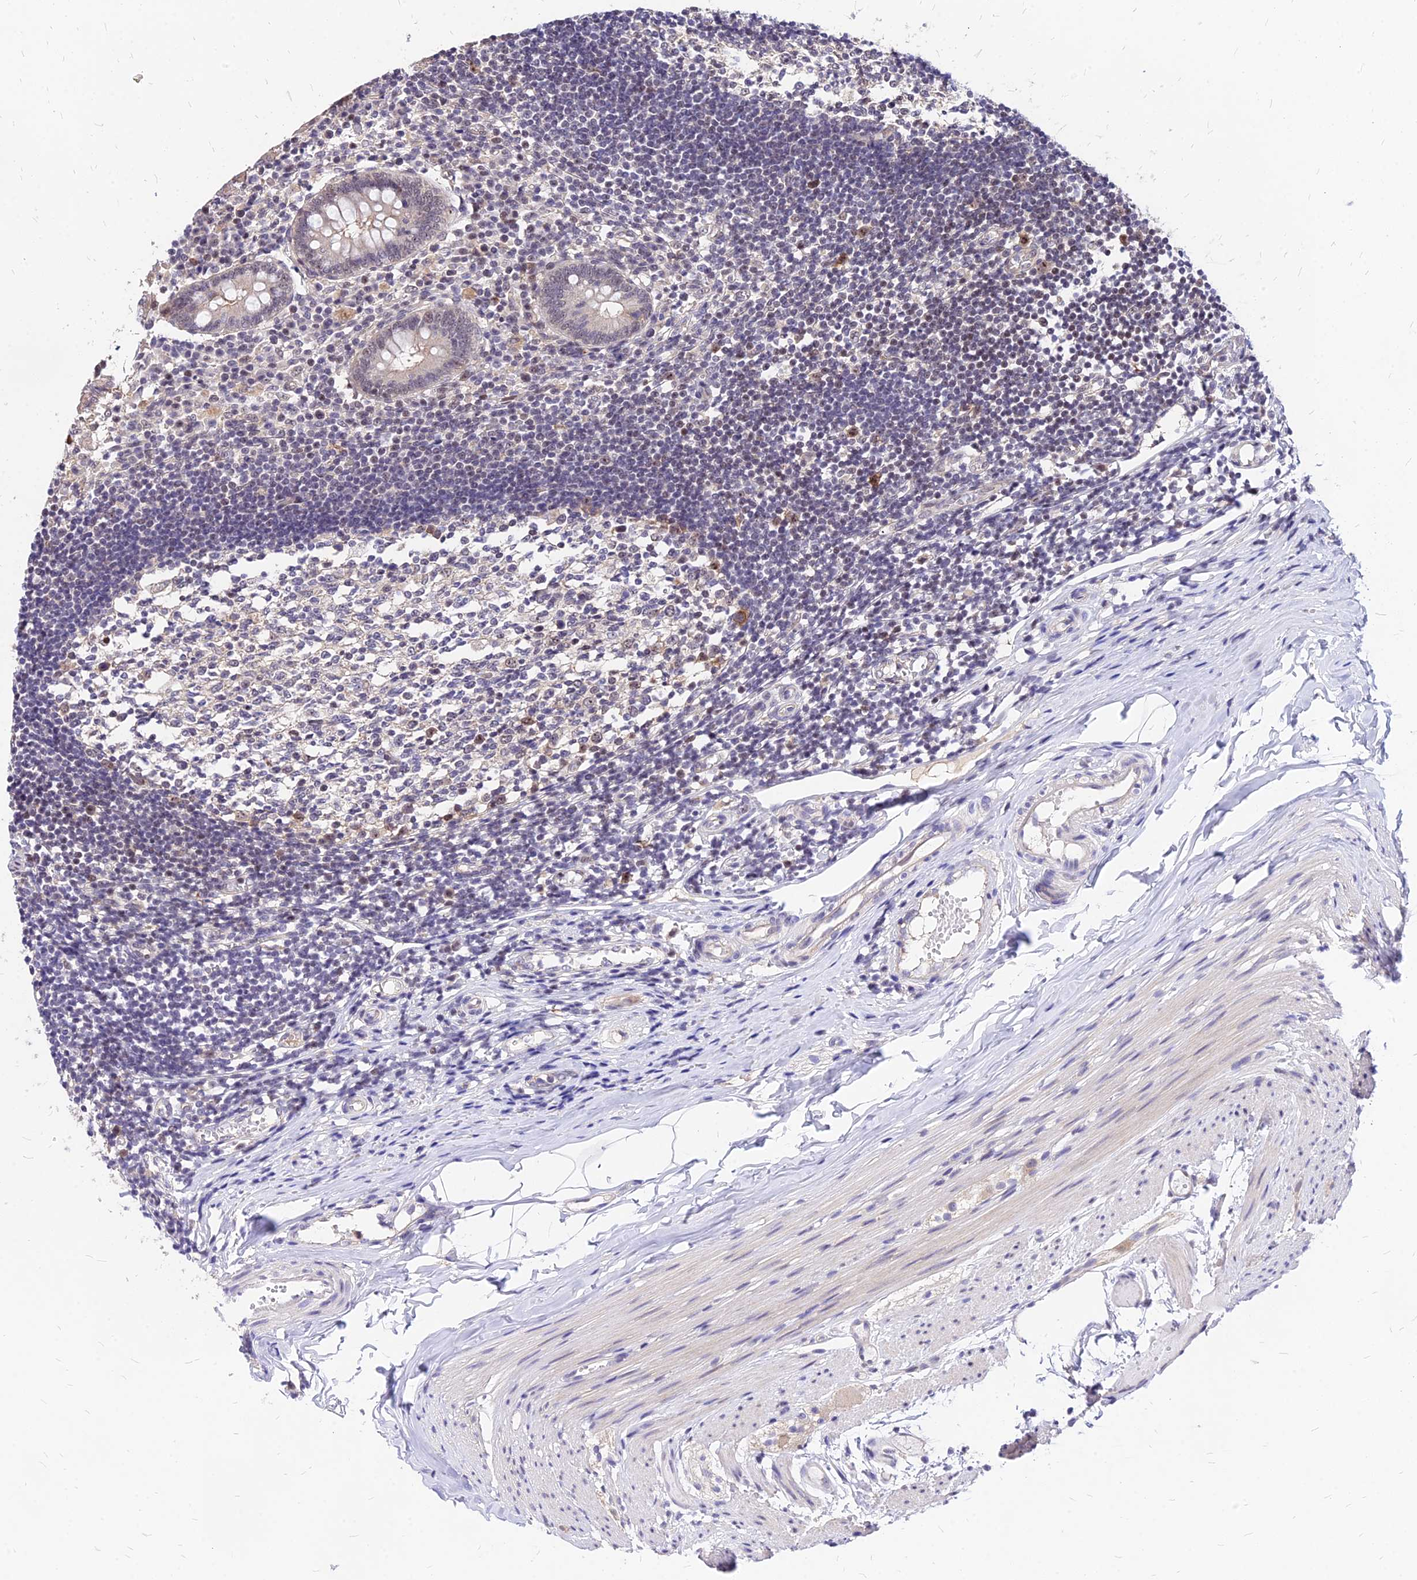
{"staining": {"intensity": "moderate", "quantity": "25%-75%", "location": "cytoplasmic/membranous,nuclear"}, "tissue": "appendix", "cell_type": "Glandular cells", "image_type": "normal", "snomed": [{"axis": "morphology", "description": "Normal tissue, NOS"}, {"axis": "topography", "description": "Appendix"}], "caption": "This histopathology image reveals benign appendix stained with IHC to label a protein in brown. The cytoplasmic/membranous,nuclear of glandular cells show moderate positivity for the protein. Nuclei are counter-stained blue.", "gene": "DDX55", "patient": {"sex": "female", "age": 17}}